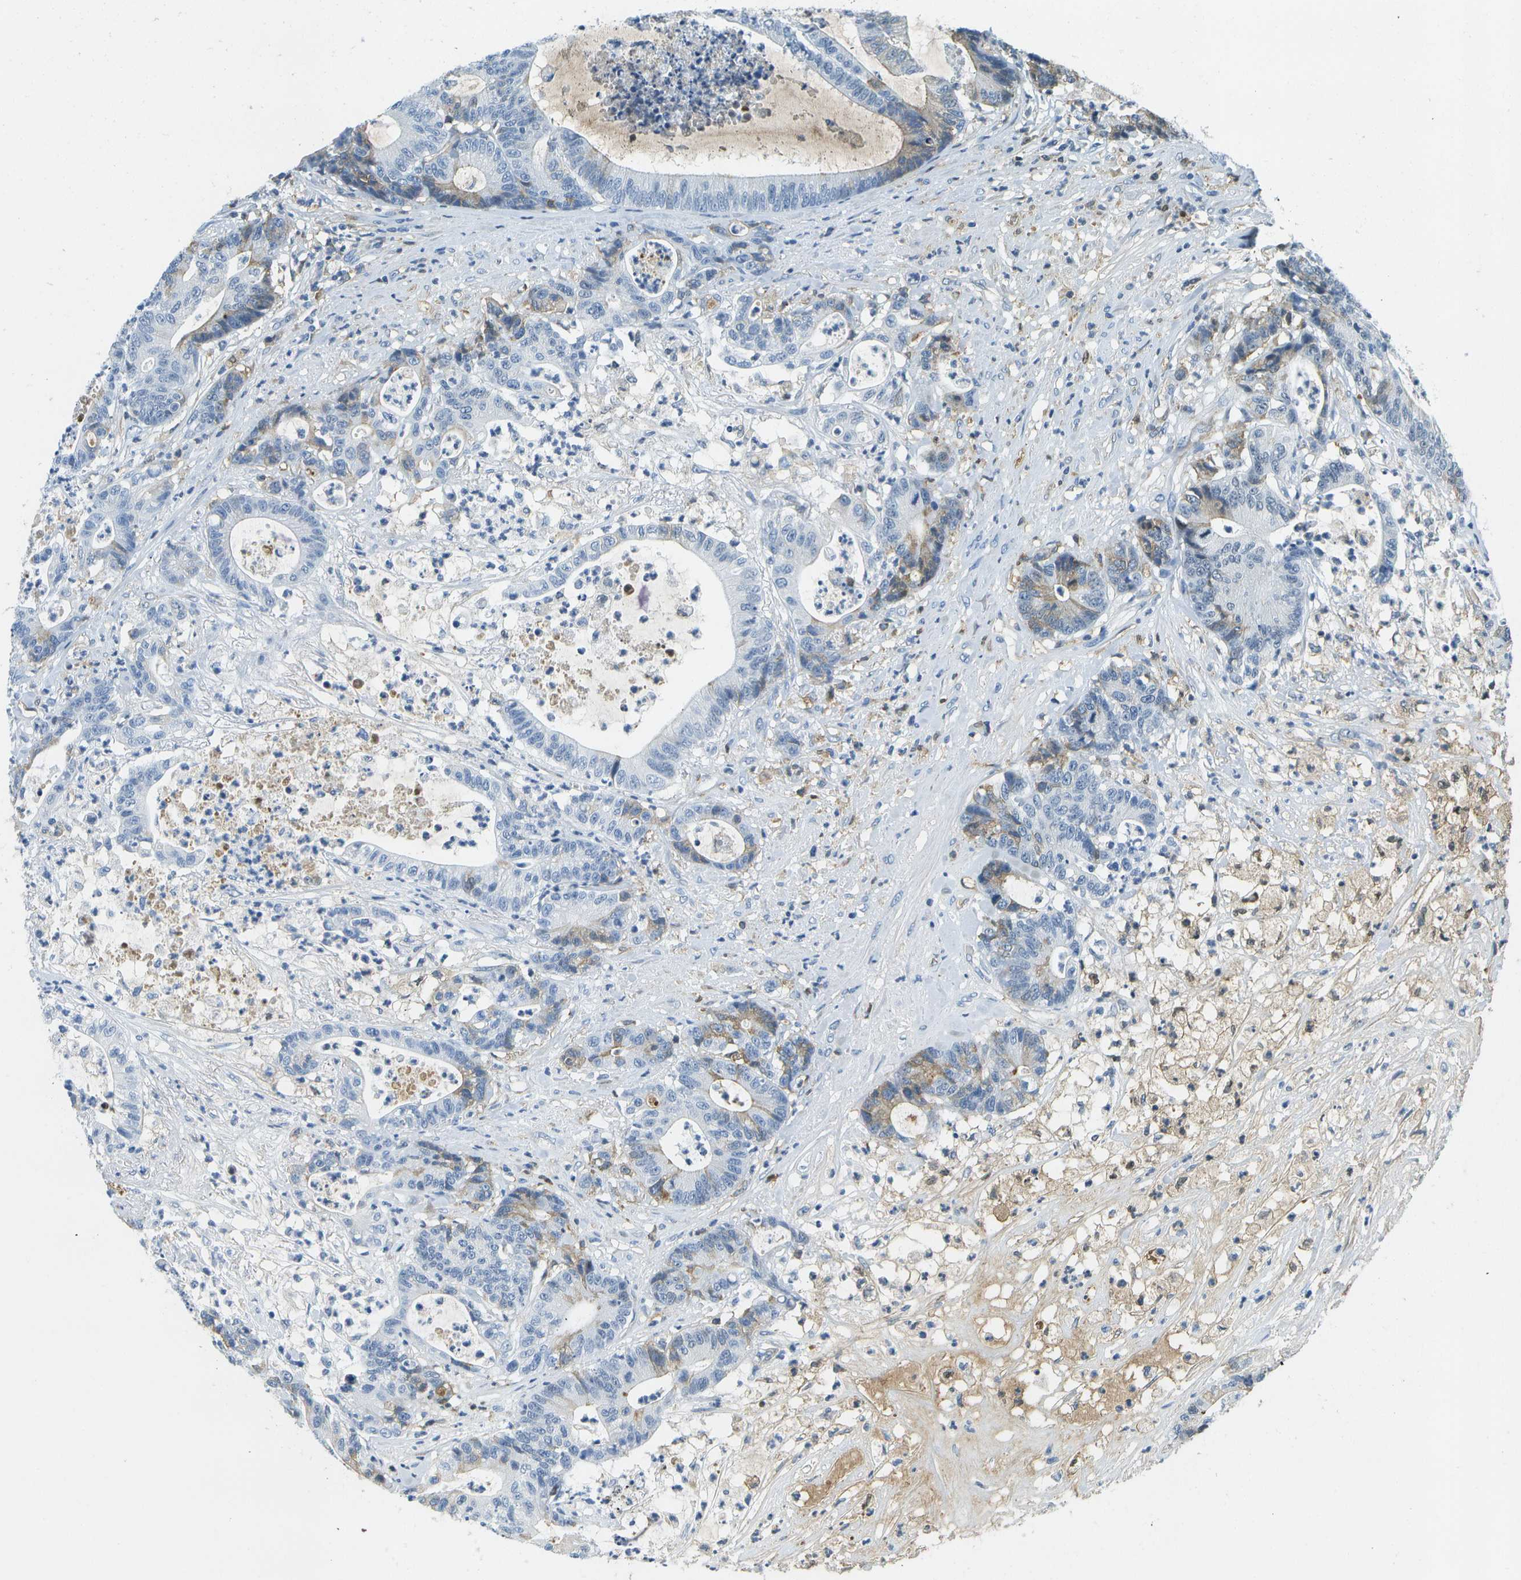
{"staining": {"intensity": "moderate", "quantity": "<25%", "location": "cytoplasmic/membranous"}, "tissue": "colorectal cancer", "cell_type": "Tumor cells", "image_type": "cancer", "snomed": [{"axis": "morphology", "description": "Adenocarcinoma, NOS"}, {"axis": "topography", "description": "Colon"}], "caption": "Immunohistochemical staining of human colorectal adenocarcinoma reveals moderate cytoplasmic/membranous protein expression in about <25% of tumor cells.", "gene": "SERPINA1", "patient": {"sex": "female", "age": 84}}